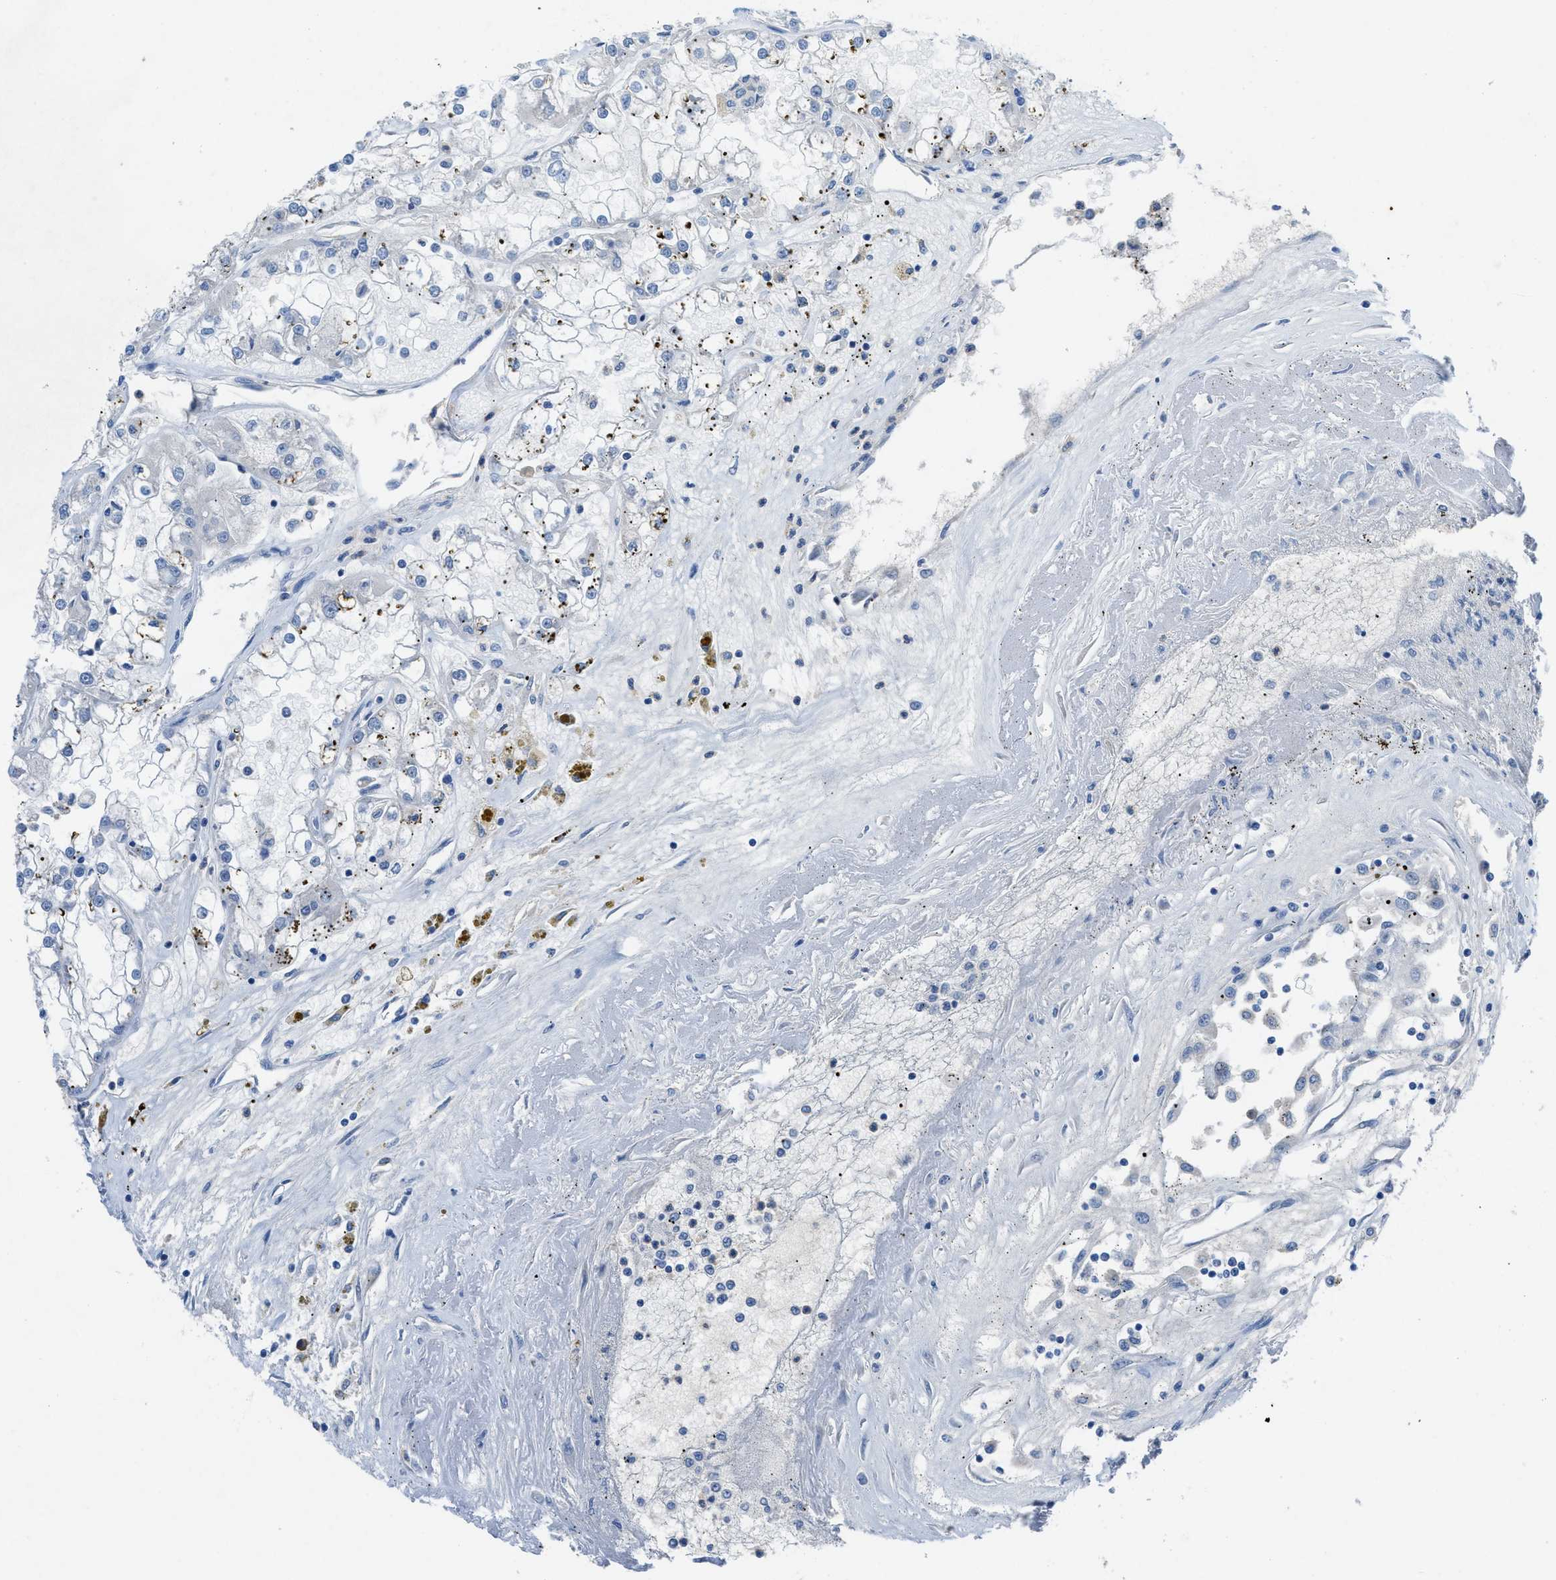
{"staining": {"intensity": "negative", "quantity": "none", "location": "none"}, "tissue": "renal cancer", "cell_type": "Tumor cells", "image_type": "cancer", "snomed": [{"axis": "morphology", "description": "Adenocarcinoma, NOS"}, {"axis": "topography", "description": "Kidney"}], "caption": "A high-resolution micrograph shows immunohistochemistry staining of renal adenocarcinoma, which displays no significant expression in tumor cells.", "gene": "PGR", "patient": {"sex": "female", "age": 52}}